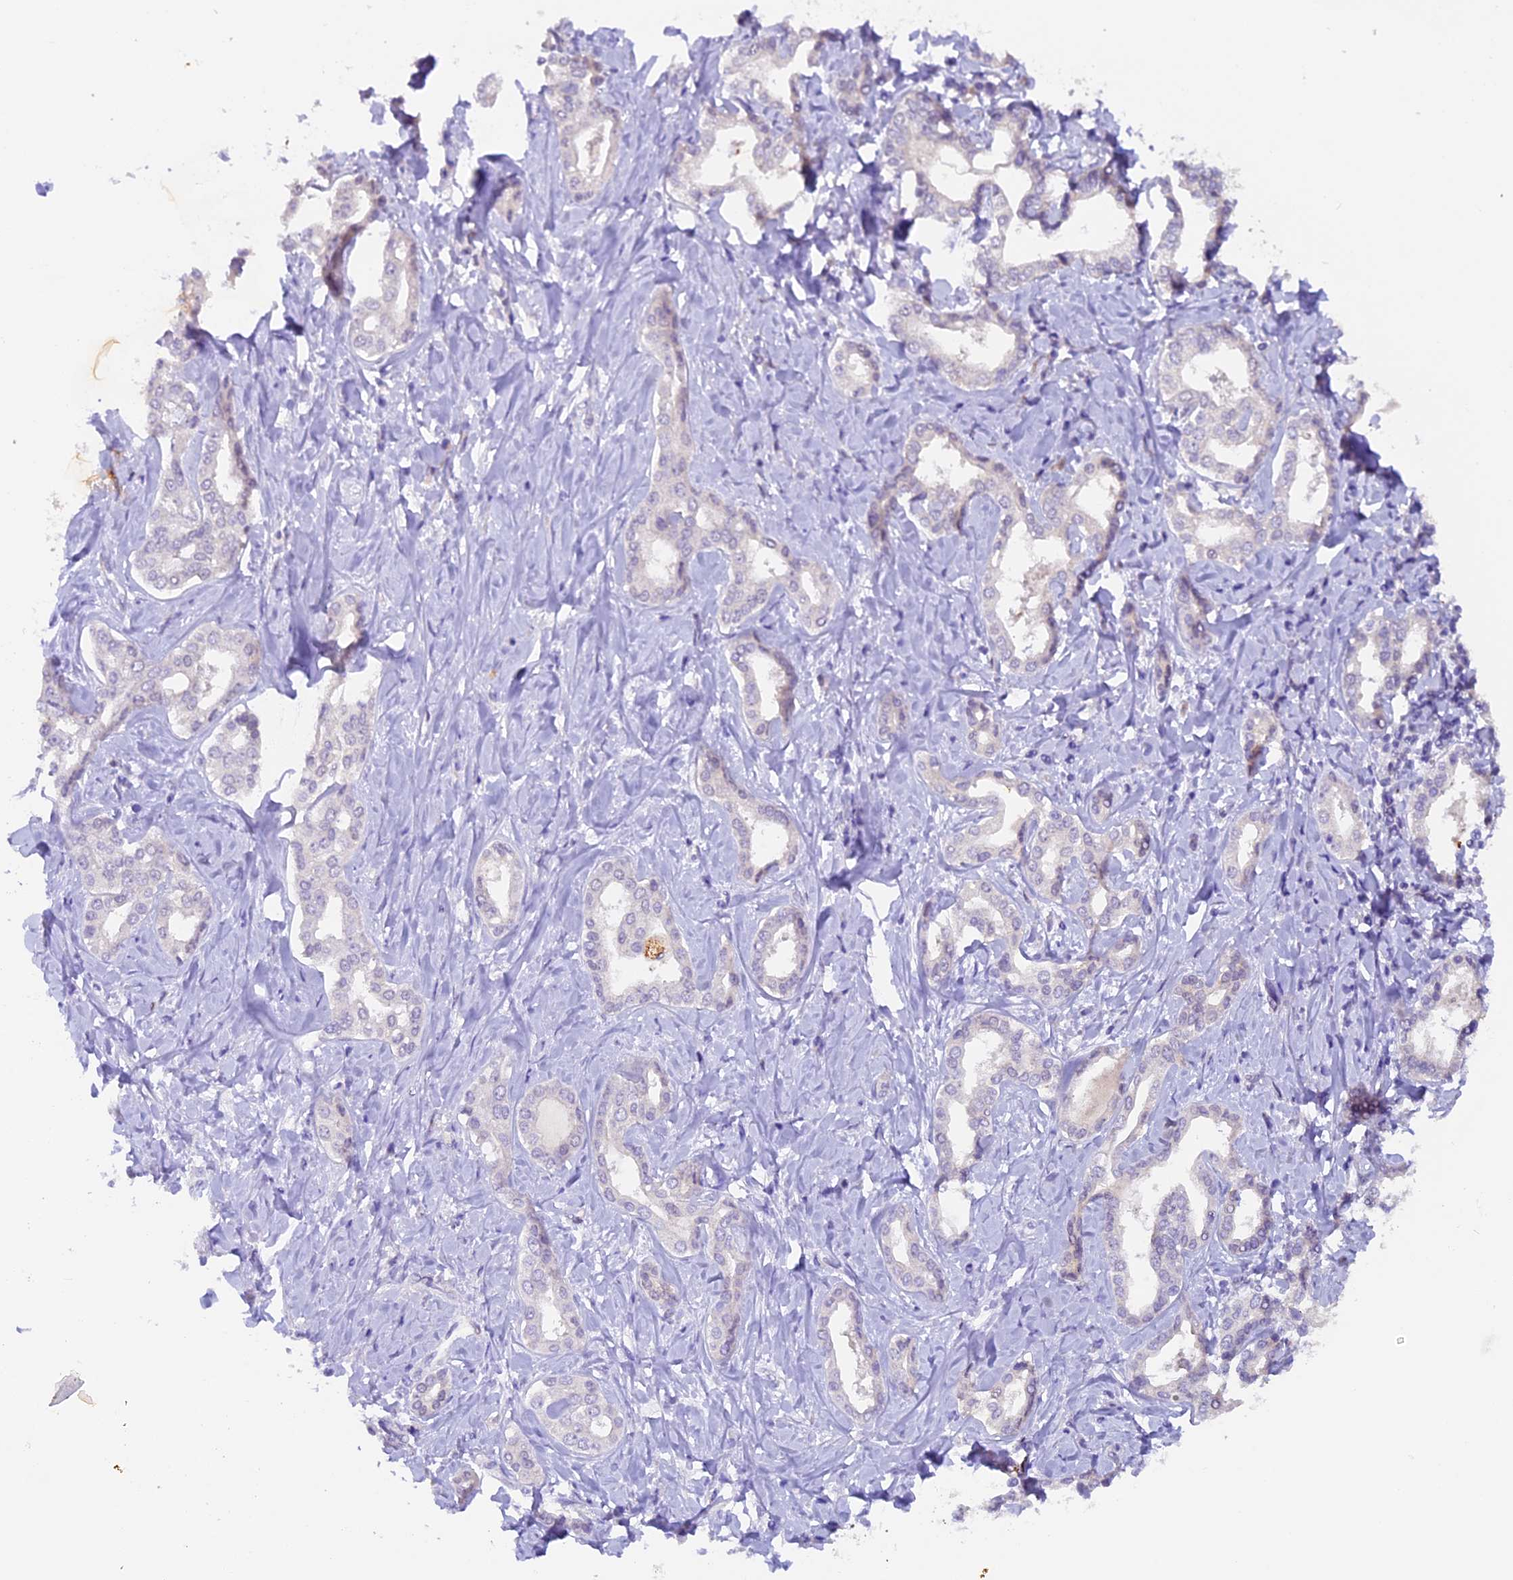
{"staining": {"intensity": "negative", "quantity": "none", "location": "none"}, "tissue": "liver cancer", "cell_type": "Tumor cells", "image_type": "cancer", "snomed": [{"axis": "morphology", "description": "Cholangiocarcinoma"}, {"axis": "topography", "description": "Liver"}], "caption": "The photomicrograph exhibits no staining of tumor cells in liver cholangiocarcinoma.", "gene": "NCK2", "patient": {"sex": "female", "age": 77}}